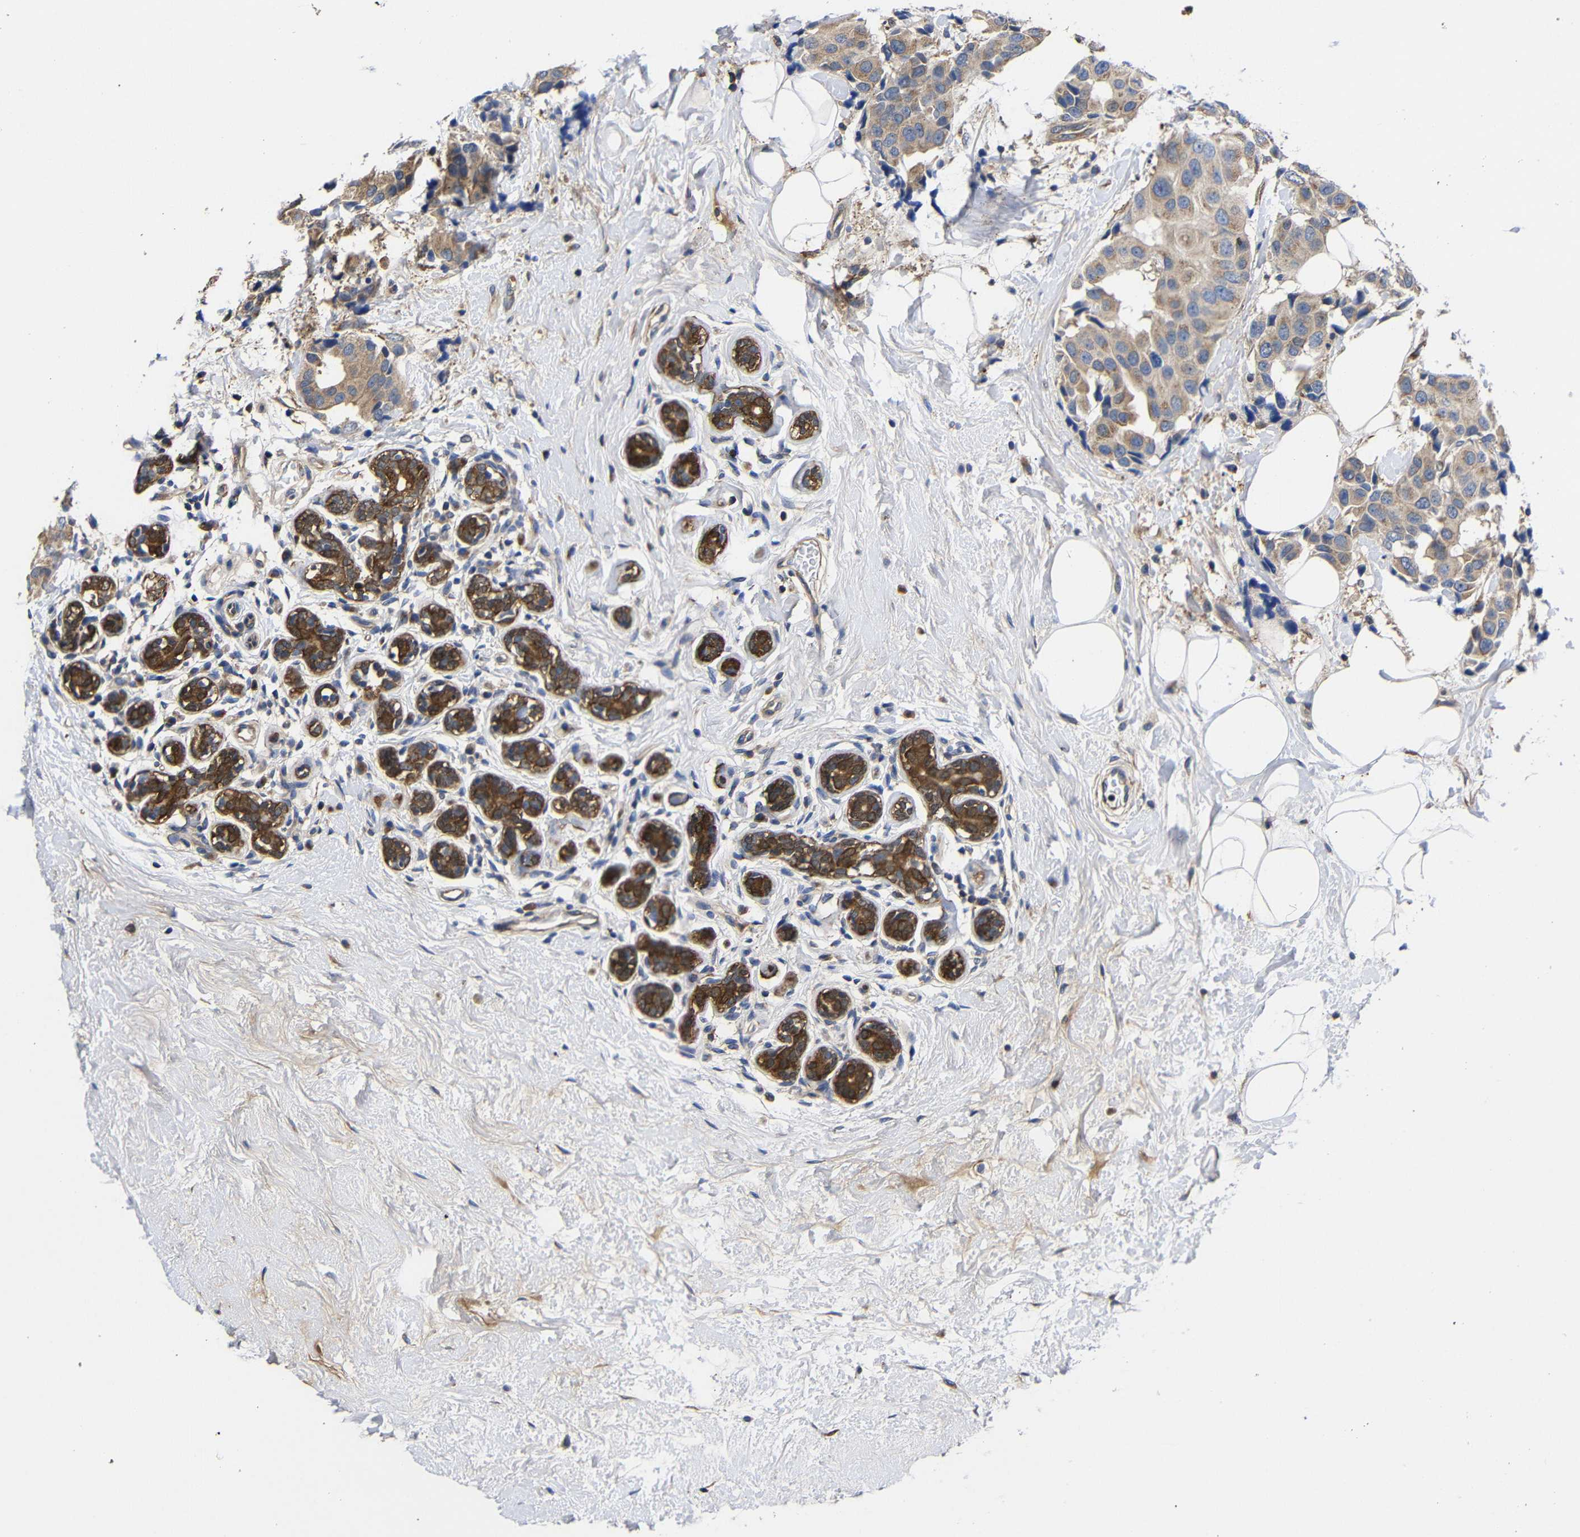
{"staining": {"intensity": "weak", "quantity": ">75%", "location": "cytoplasmic/membranous"}, "tissue": "breast cancer", "cell_type": "Tumor cells", "image_type": "cancer", "snomed": [{"axis": "morphology", "description": "Normal tissue, NOS"}, {"axis": "morphology", "description": "Duct carcinoma"}, {"axis": "topography", "description": "Breast"}], "caption": "Immunohistochemistry (IHC) photomicrograph of breast cancer stained for a protein (brown), which displays low levels of weak cytoplasmic/membranous positivity in approximately >75% of tumor cells.", "gene": "LRRCC1", "patient": {"sex": "female", "age": 39}}